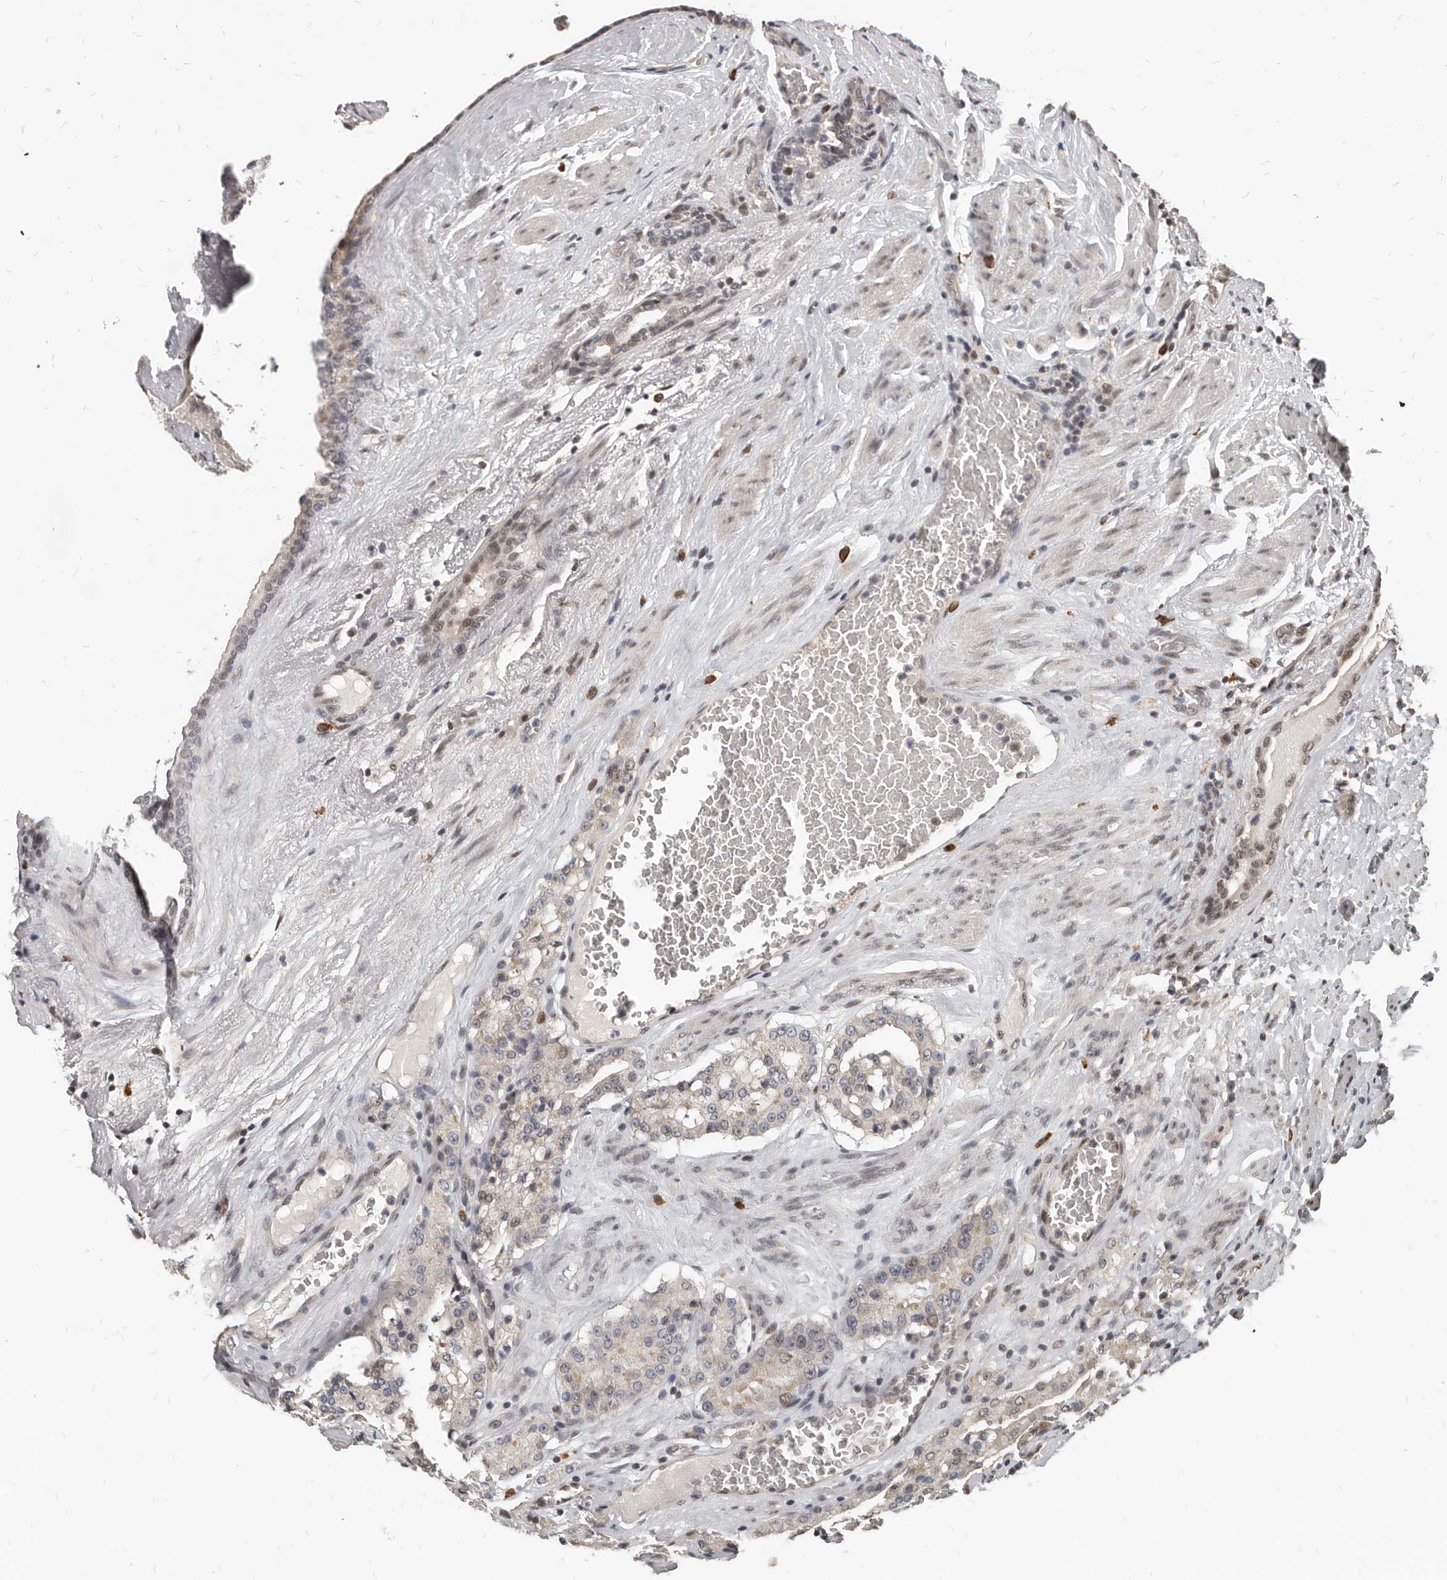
{"staining": {"intensity": "weak", "quantity": "<25%", "location": "nuclear"}, "tissue": "prostate cancer", "cell_type": "Tumor cells", "image_type": "cancer", "snomed": [{"axis": "morphology", "description": "Adenocarcinoma, Medium grade"}, {"axis": "topography", "description": "Prostate"}], "caption": "This photomicrograph is of medium-grade adenocarcinoma (prostate) stained with IHC to label a protein in brown with the nuclei are counter-stained blue. There is no staining in tumor cells.", "gene": "ATF5", "patient": {"sex": "male", "age": 72}}